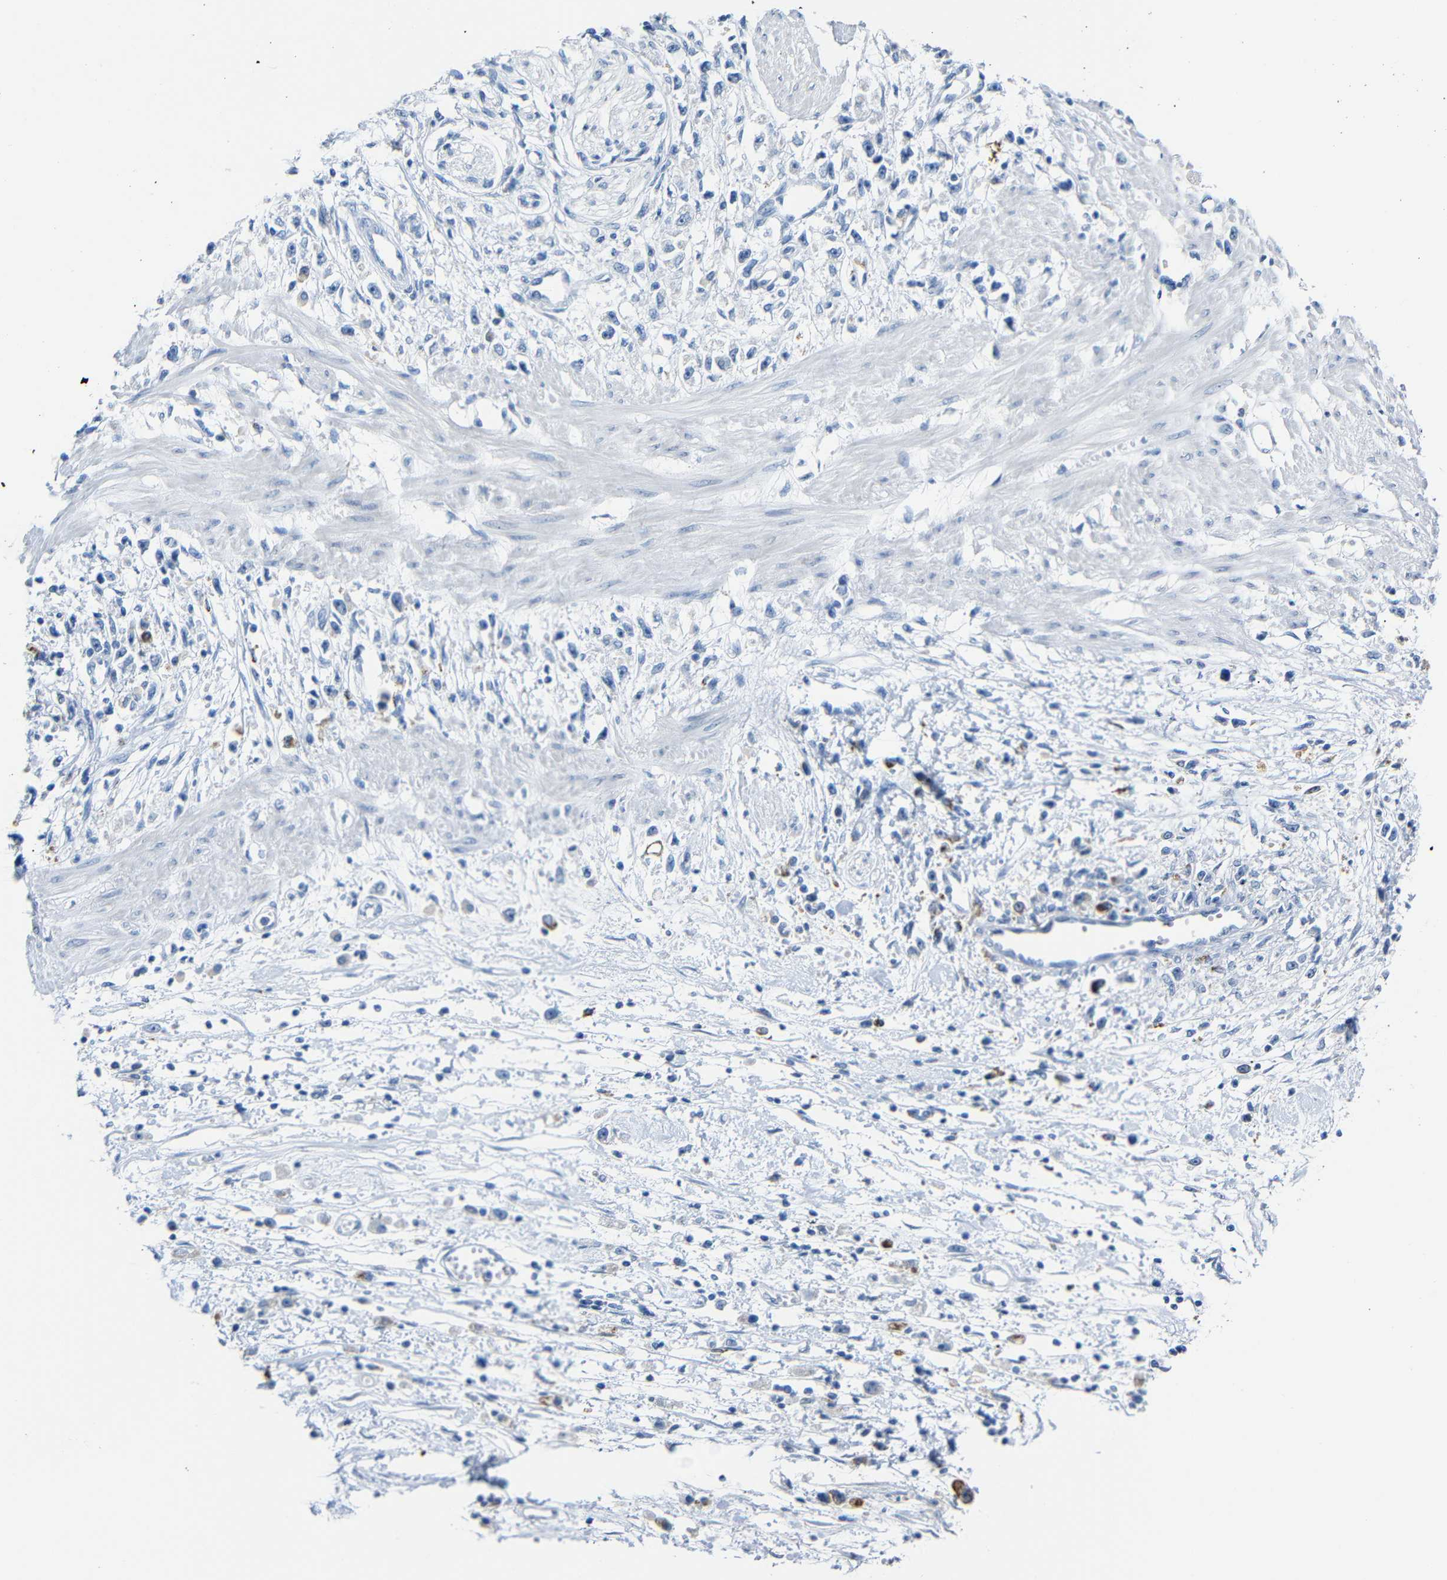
{"staining": {"intensity": "negative", "quantity": "none", "location": "none"}, "tissue": "stomach cancer", "cell_type": "Tumor cells", "image_type": "cancer", "snomed": [{"axis": "morphology", "description": "Adenocarcinoma, NOS"}, {"axis": "topography", "description": "Stomach"}], "caption": "High power microscopy histopathology image of an immunohistochemistry photomicrograph of adenocarcinoma (stomach), revealing no significant expression in tumor cells.", "gene": "C15orf48", "patient": {"sex": "female", "age": 59}}